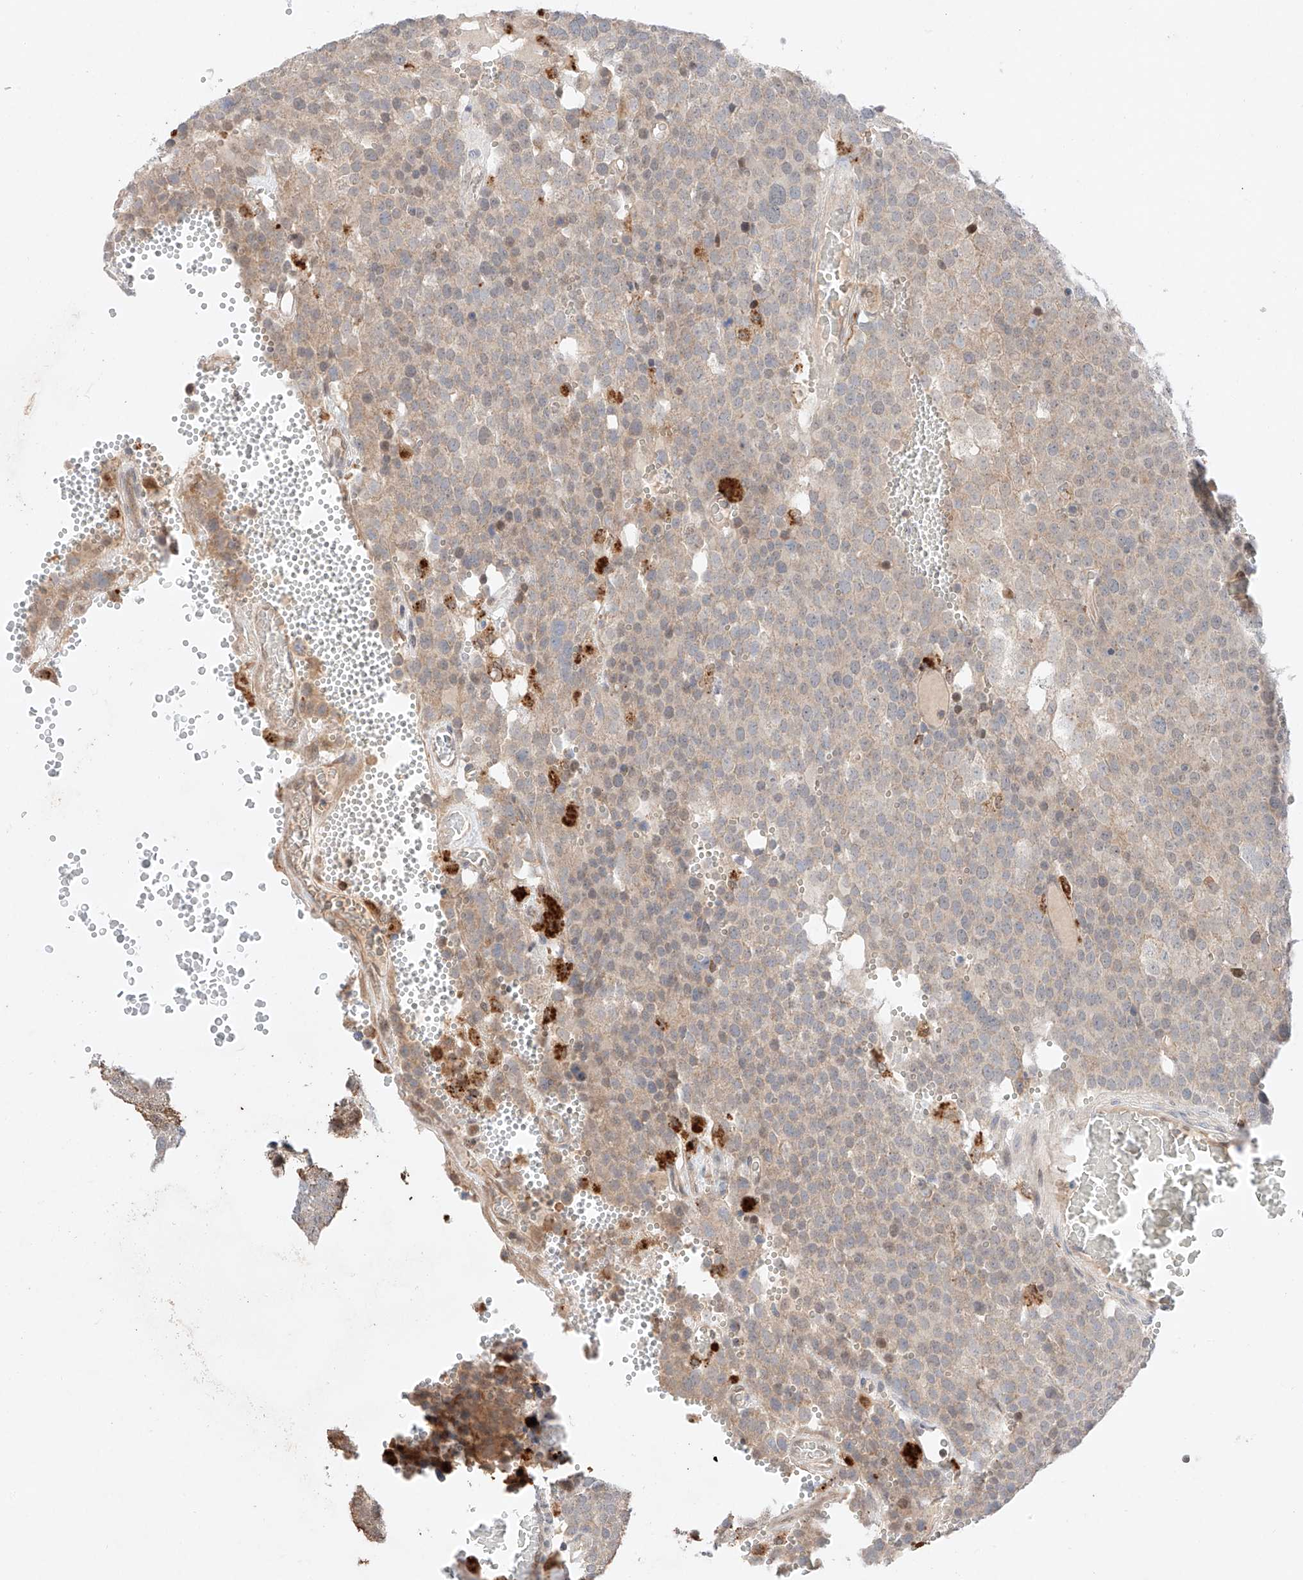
{"staining": {"intensity": "weak", "quantity": "<25%", "location": "nuclear"}, "tissue": "testis cancer", "cell_type": "Tumor cells", "image_type": "cancer", "snomed": [{"axis": "morphology", "description": "Seminoma, NOS"}, {"axis": "topography", "description": "Testis"}], "caption": "This is an immunohistochemistry (IHC) histopathology image of testis cancer (seminoma). There is no expression in tumor cells.", "gene": "GCNT1", "patient": {"sex": "male", "age": 71}}